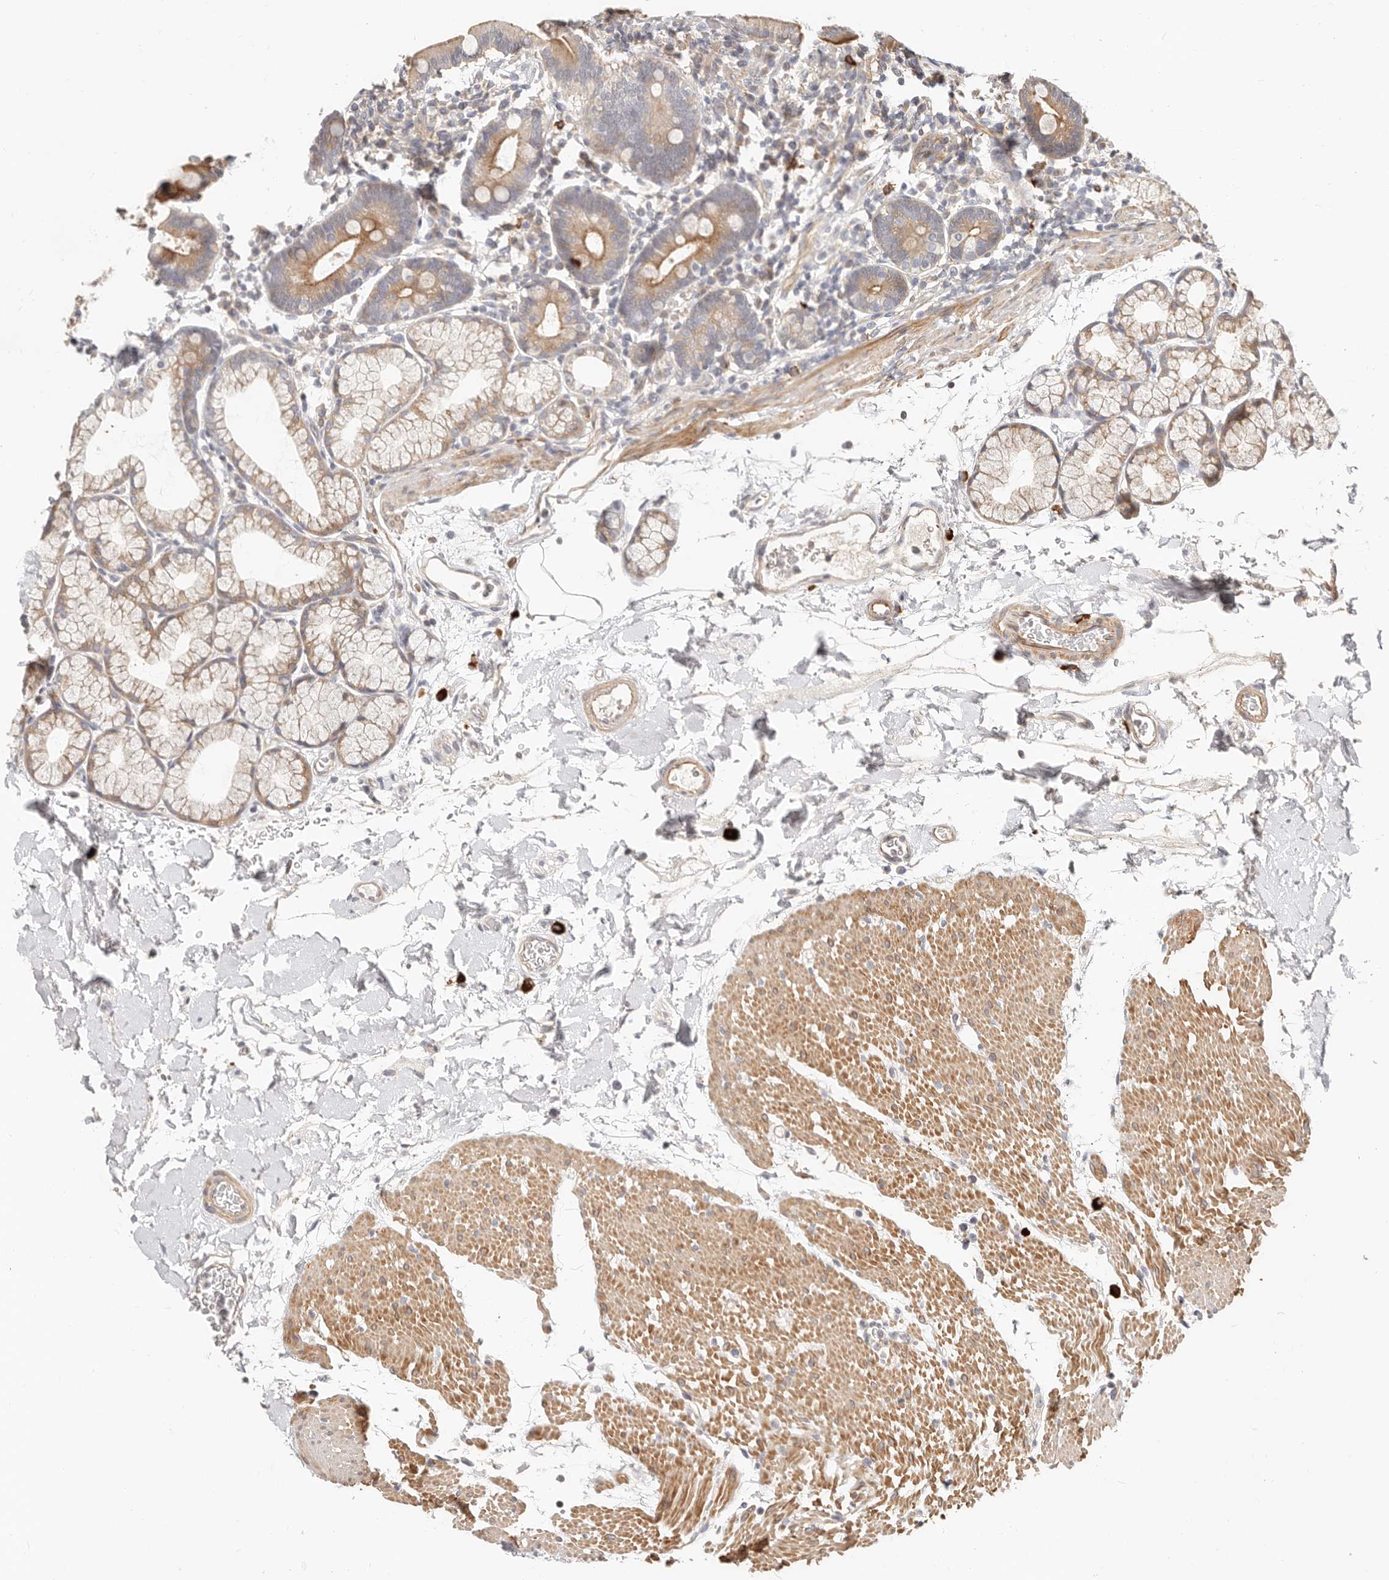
{"staining": {"intensity": "moderate", "quantity": "25%-75%", "location": "cytoplasmic/membranous"}, "tissue": "duodenum", "cell_type": "Glandular cells", "image_type": "normal", "snomed": [{"axis": "morphology", "description": "Normal tissue, NOS"}, {"axis": "topography", "description": "Duodenum"}], "caption": "DAB immunohistochemical staining of unremarkable human duodenum shows moderate cytoplasmic/membranous protein staining in about 25%-75% of glandular cells.", "gene": "ZRANB1", "patient": {"sex": "male", "age": 54}}